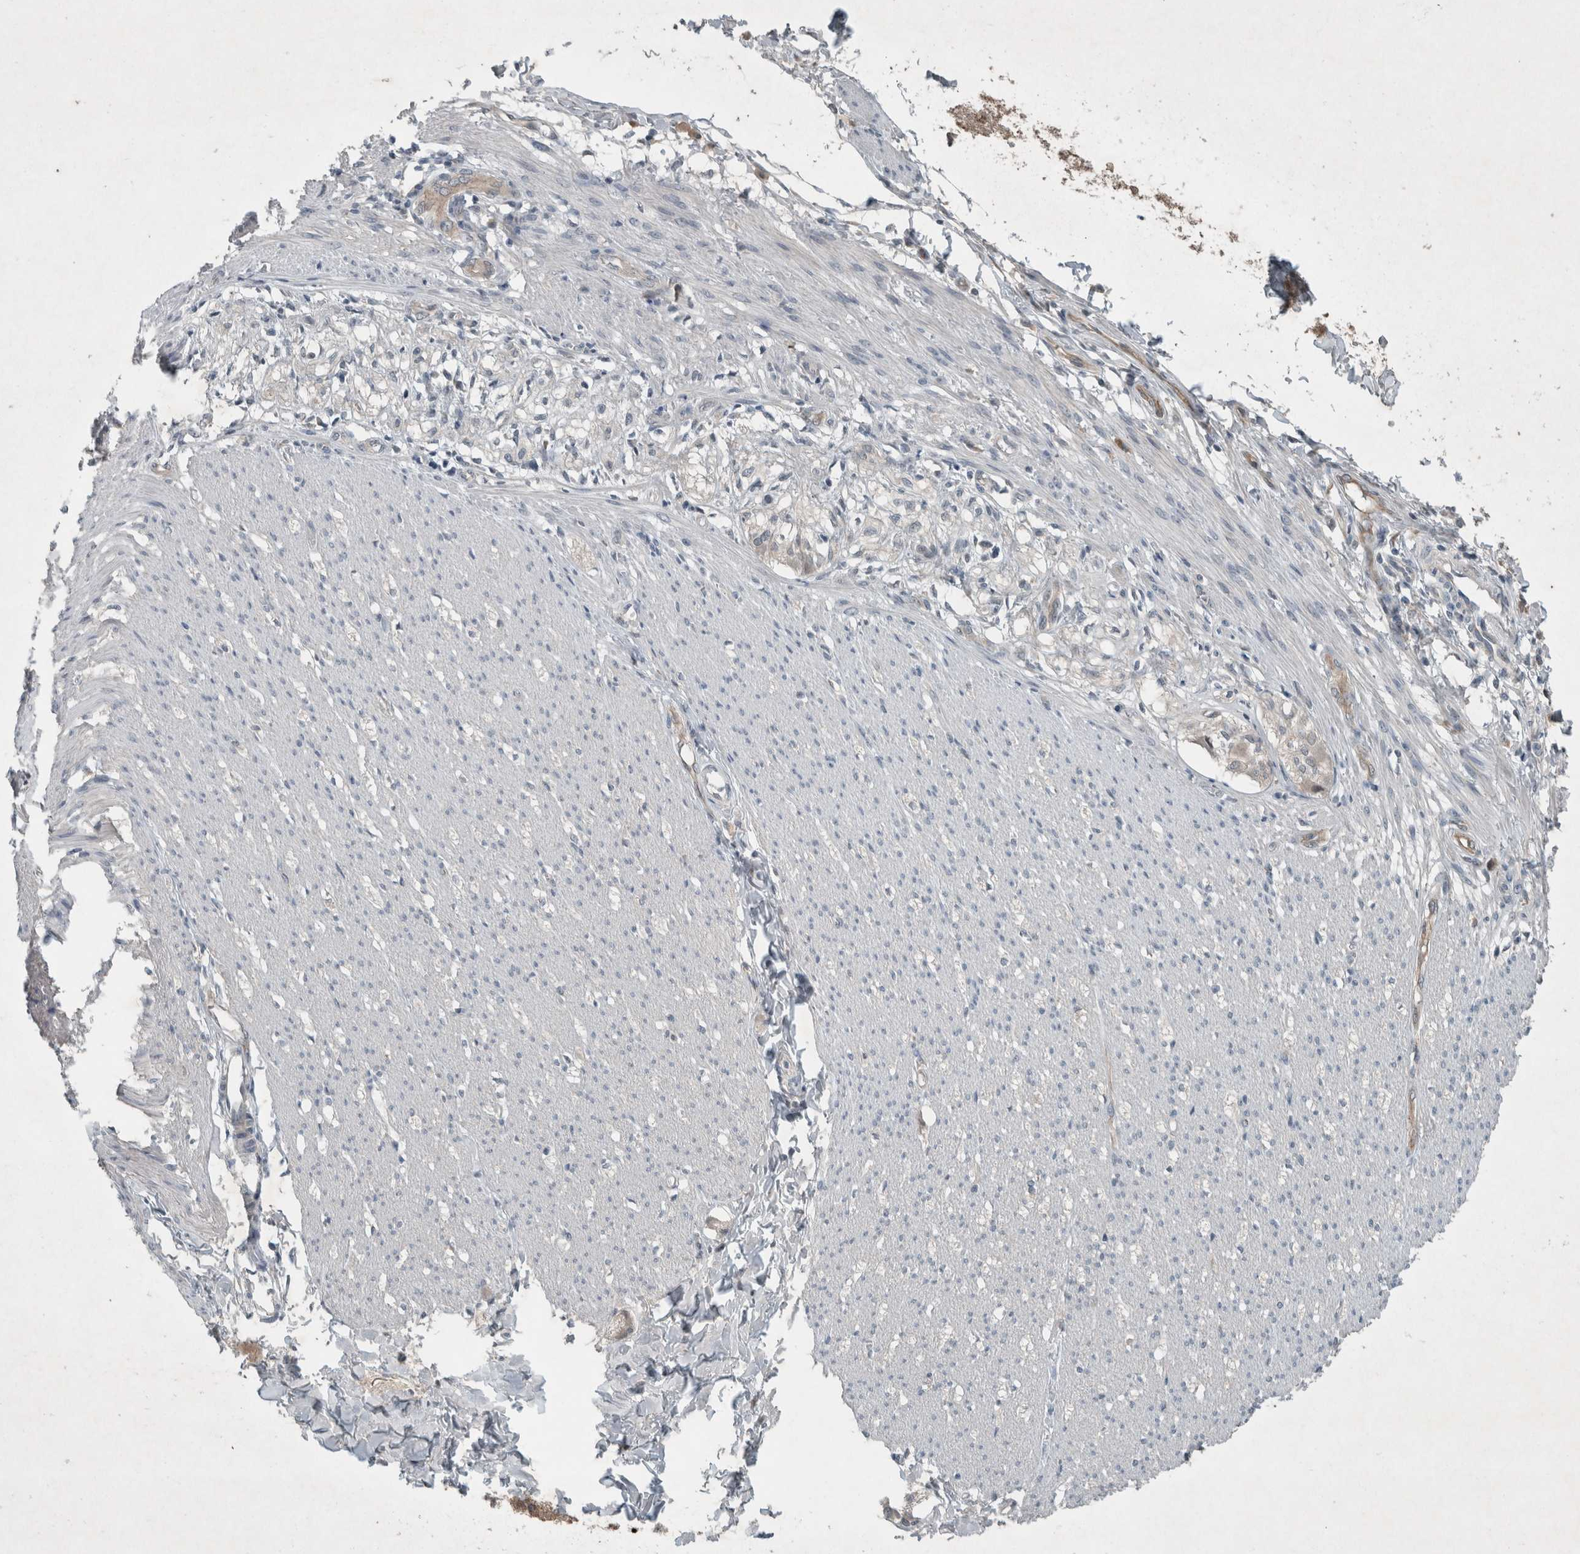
{"staining": {"intensity": "negative", "quantity": "none", "location": "none"}, "tissue": "smooth muscle", "cell_type": "Smooth muscle cells", "image_type": "normal", "snomed": [{"axis": "morphology", "description": "Normal tissue, NOS"}, {"axis": "morphology", "description": "Adenocarcinoma, NOS"}, {"axis": "topography", "description": "Smooth muscle"}, {"axis": "topography", "description": "Colon"}], "caption": "Micrograph shows no significant protein staining in smooth muscle cells of unremarkable smooth muscle. Brightfield microscopy of IHC stained with DAB (3,3'-diaminobenzidine) (brown) and hematoxylin (blue), captured at high magnification.", "gene": "ENSG00000285245", "patient": {"sex": "male", "age": 14}}